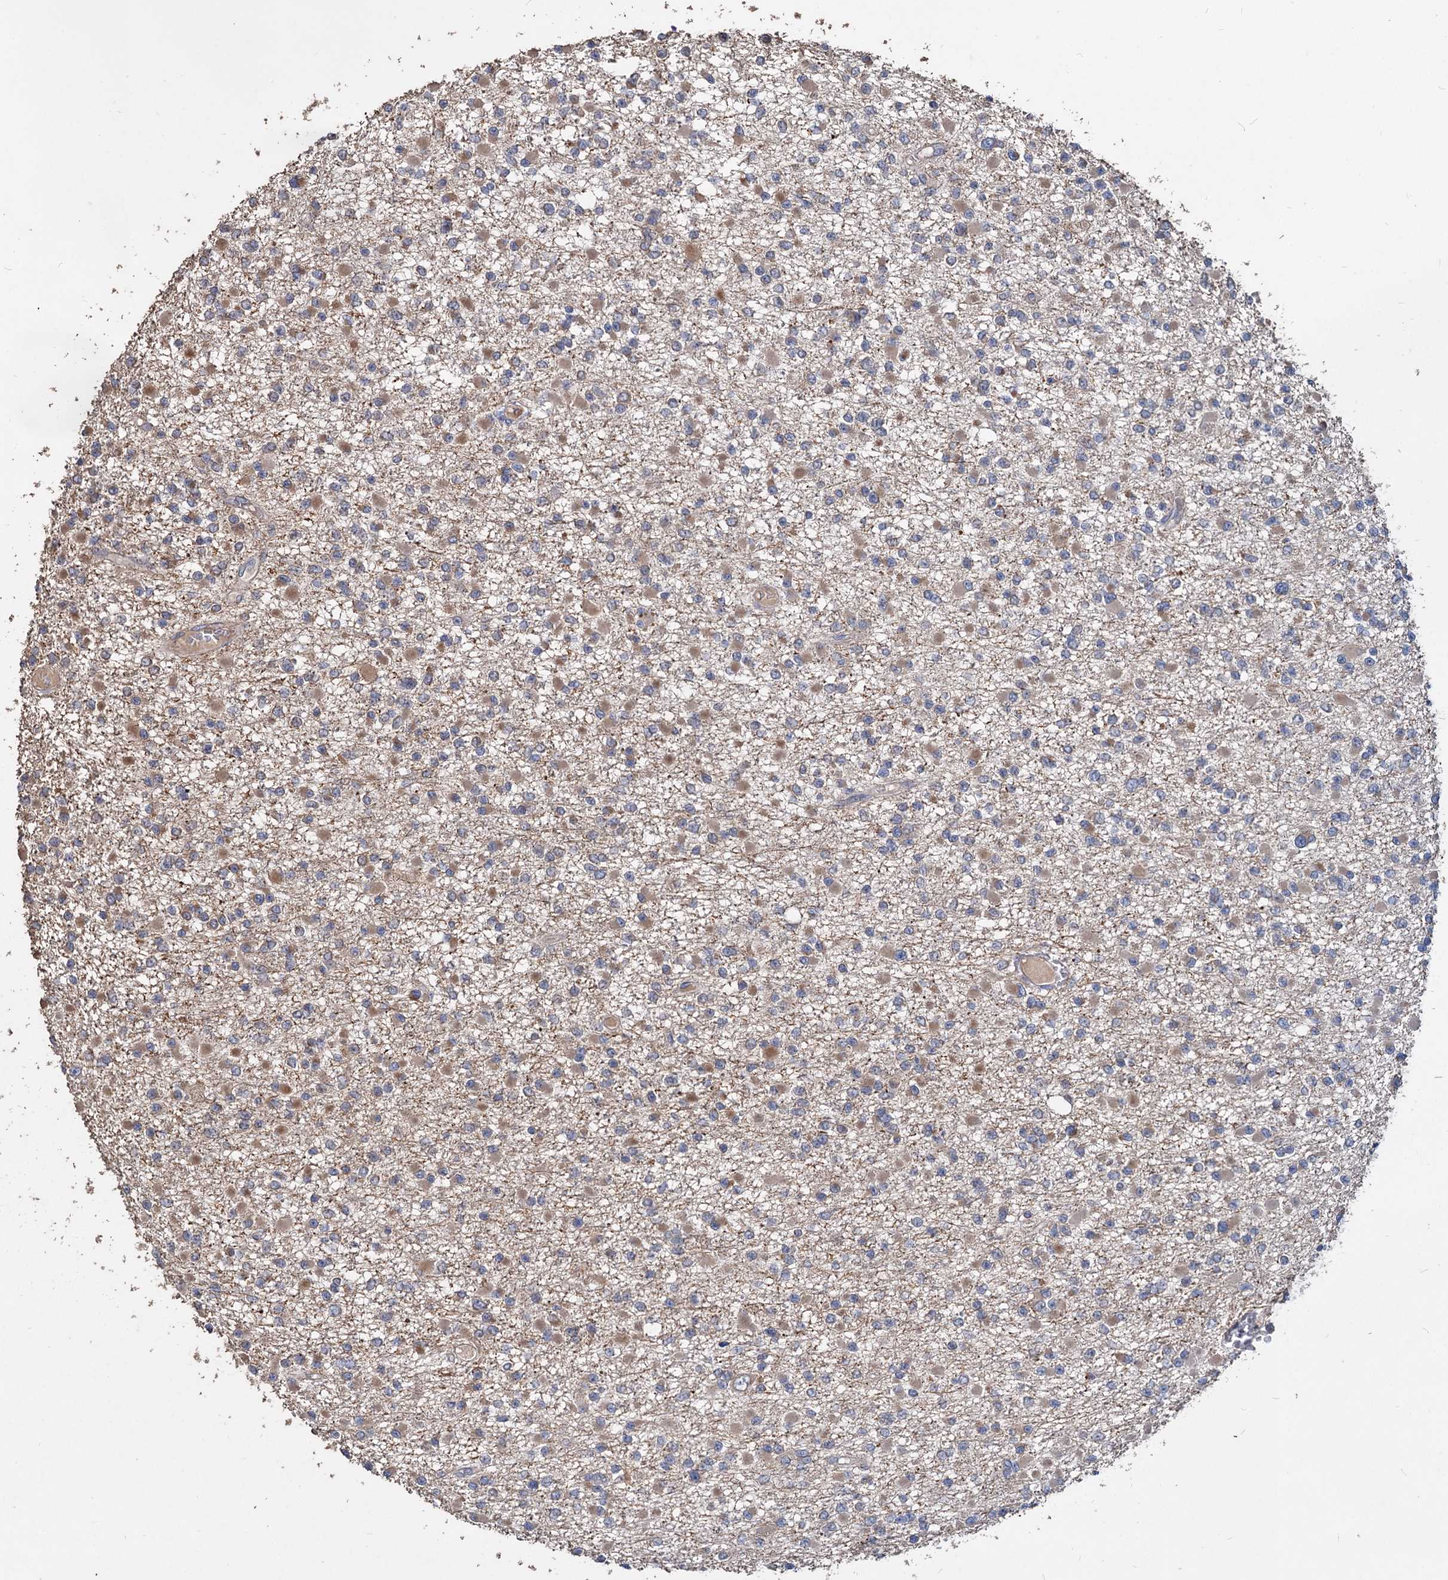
{"staining": {"intensity": "negative", "quantity": "none", "location": "none"}, "tissue": "glioma", "cell_type": "Tumor cells", "image_type": "cancer", "snomed": [{"axis": "morphology", "description": "Glioma, malignant, Low grade"}, {"axis": "topography", "description": "Brain"}], "caption": "The micrograph exhibits no staining of tumor cells in malignant glioma (low-grade). (Stains: DAB (3,3'-diaminobenzidine) immunohistochemistry with hematoxylin counter stain, Microscopy: brightfield microscopy at high magnification).", "gene": "DEPDC4", "patient": {"sex": "female", "age": 22}}